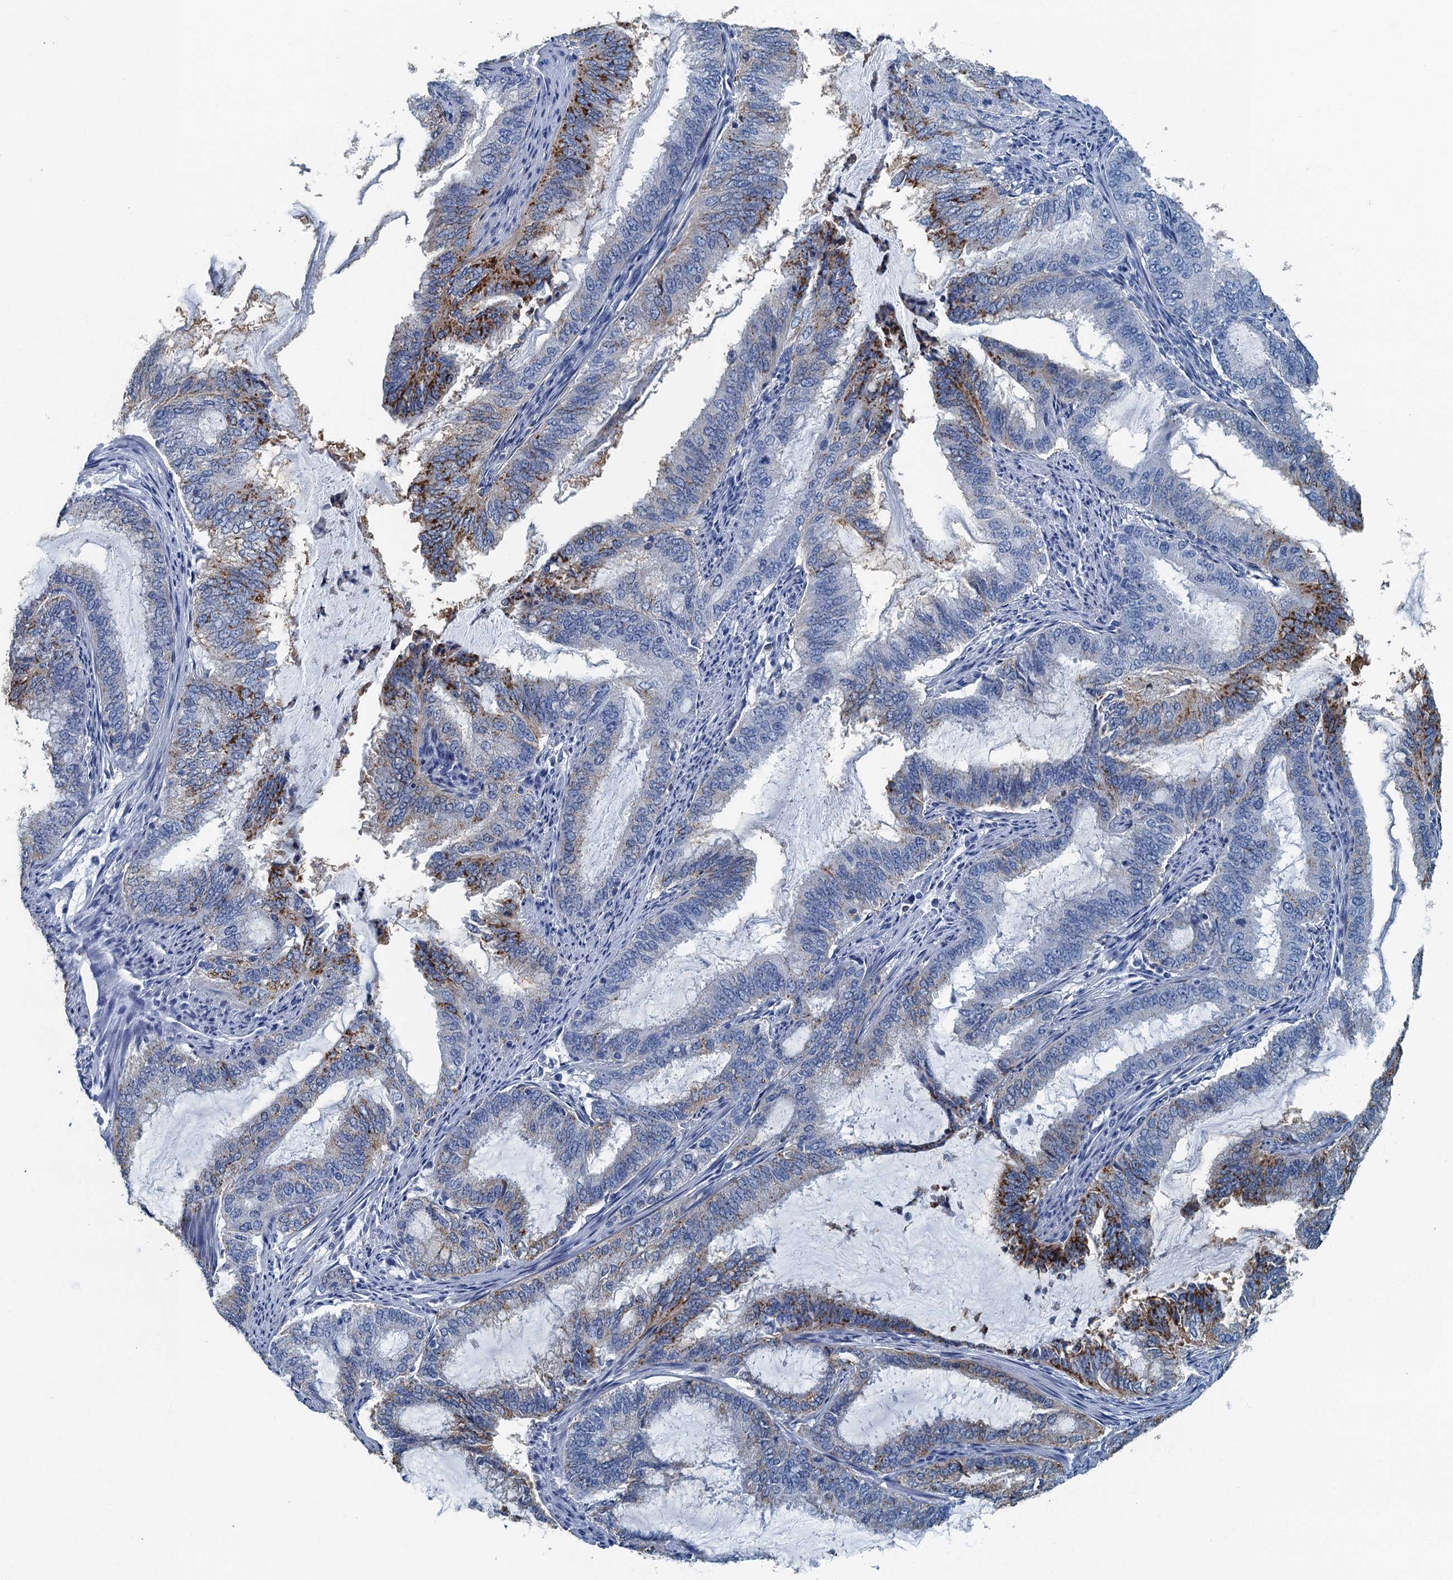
{"staining": {"intensity": "moderate", "quantity": "<25%", "location": "cytoplasmic/membranous"}, "tissue": "endometrial cancer", "cell_type": "Tumor cells", "image_type": "cancer", "snomed": [{"axis": "morphology", "description": "Adenocarcinoma, NOS"}, {"axis": "topography", "description": "Endometrium"}], "caption": "Protein expression analysis of human endometrial cancer reveals moderate cytoplasmic/membranous expression in about <25% of tumor cells.", "gene": "GADL1", "patient": {"sex": "female", "age": 51}}